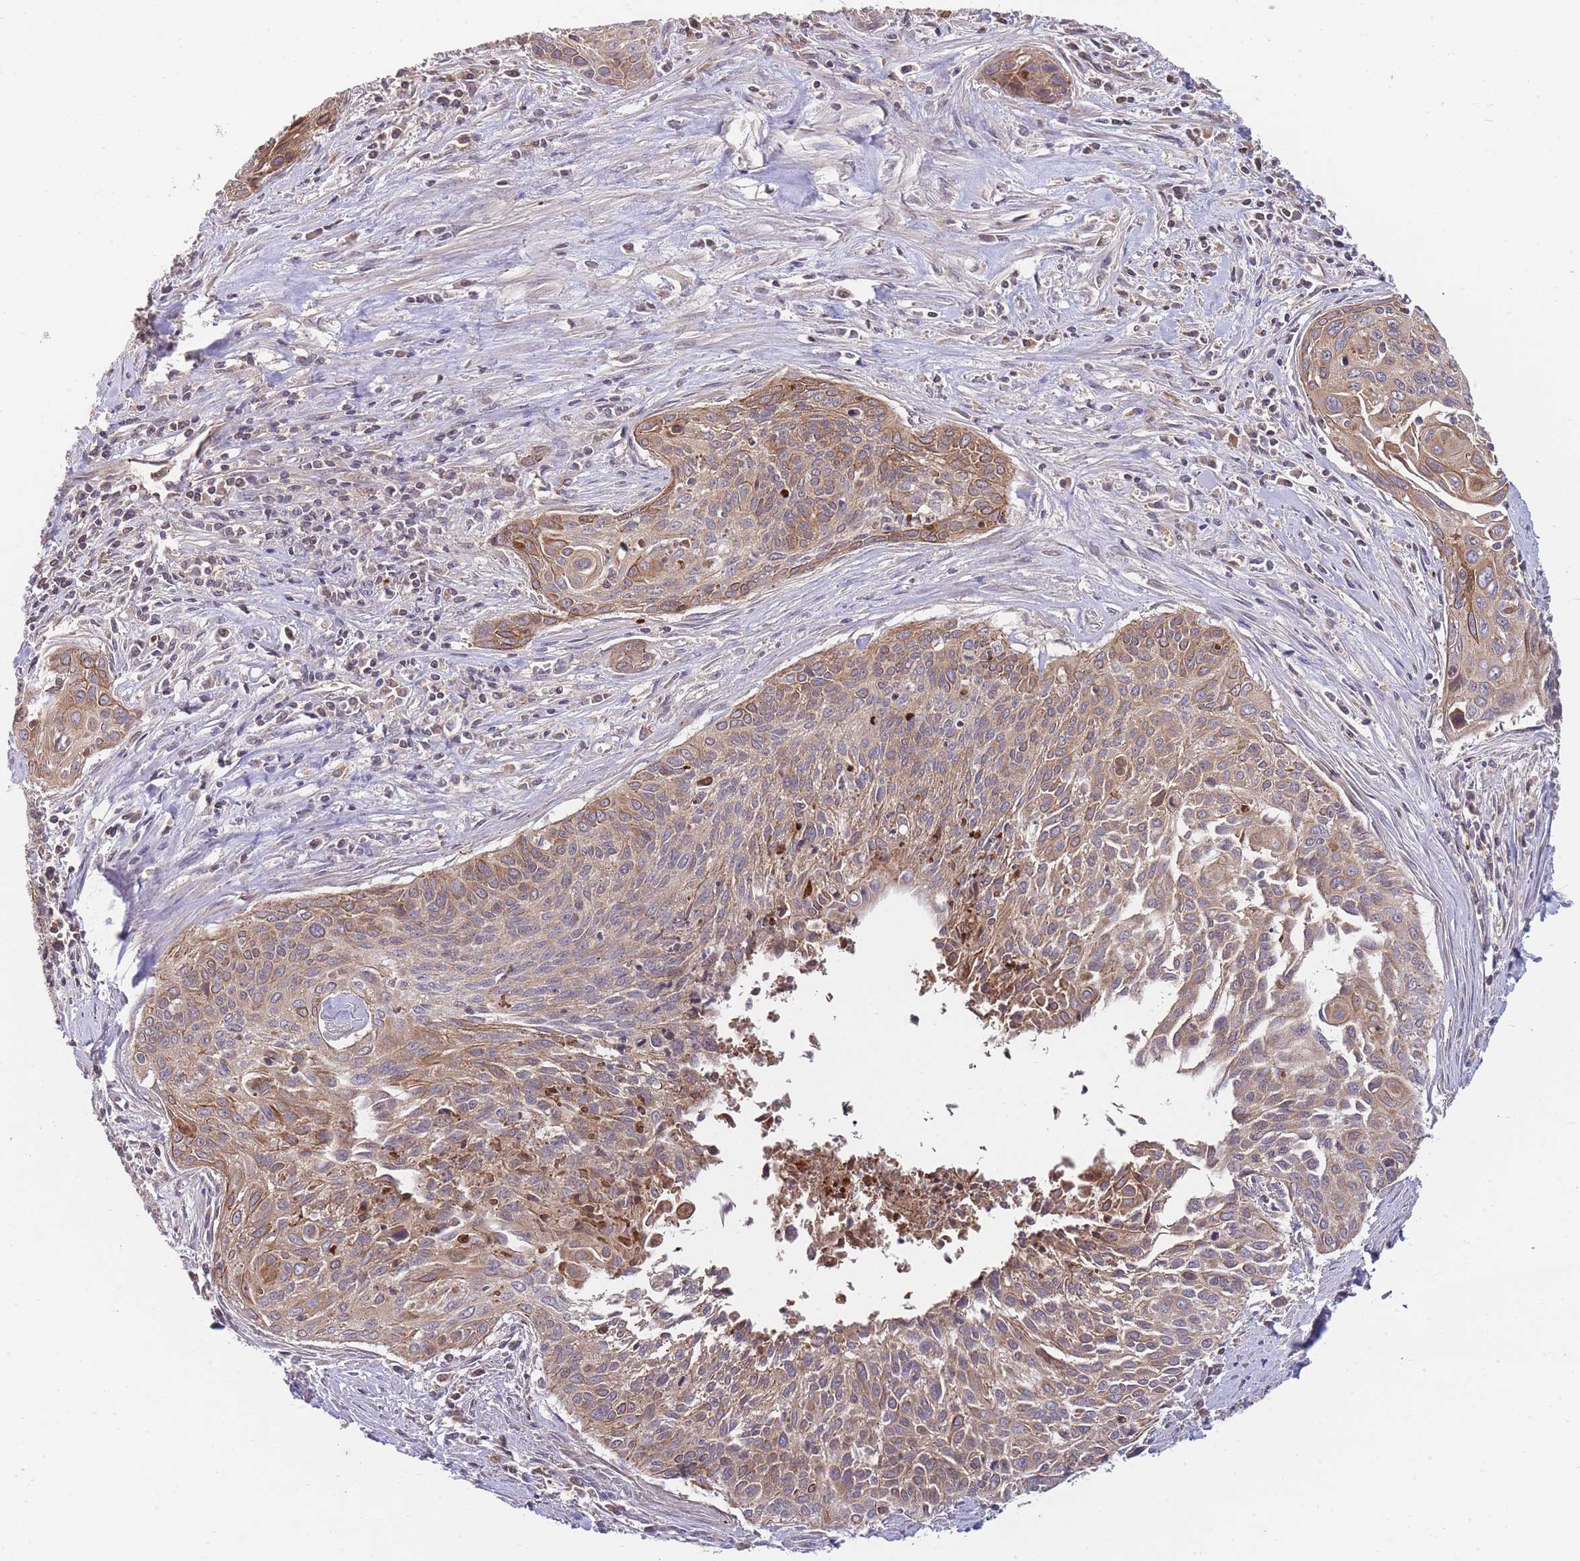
{"staining": {"intensity": "moderate", "quantity": ">75%", "location": "cytoplasmic/membranous"}, "tissue": "cervical cancer", "cell_type": "Tumor cells", "image_type": "cancer", "snomed": [{"axis": "morphology", "description": "Squamous cell carcinoma, NOS"}, {"axis": "topography", "description": "Cervix"}], "caption": "Immunohistochemistry micrograph of neoplastic tissue: squamous cell carcinoma (cervical) stained using IHC demonstrates medium levels of moderate protein expression localized specifically in the cytoplasmic/membranous of tumor cells, appearing as a cytoplasmic/membranous brown color.", "gene": "RALGDS", "patient": {"sex": "female", "age": 55}}